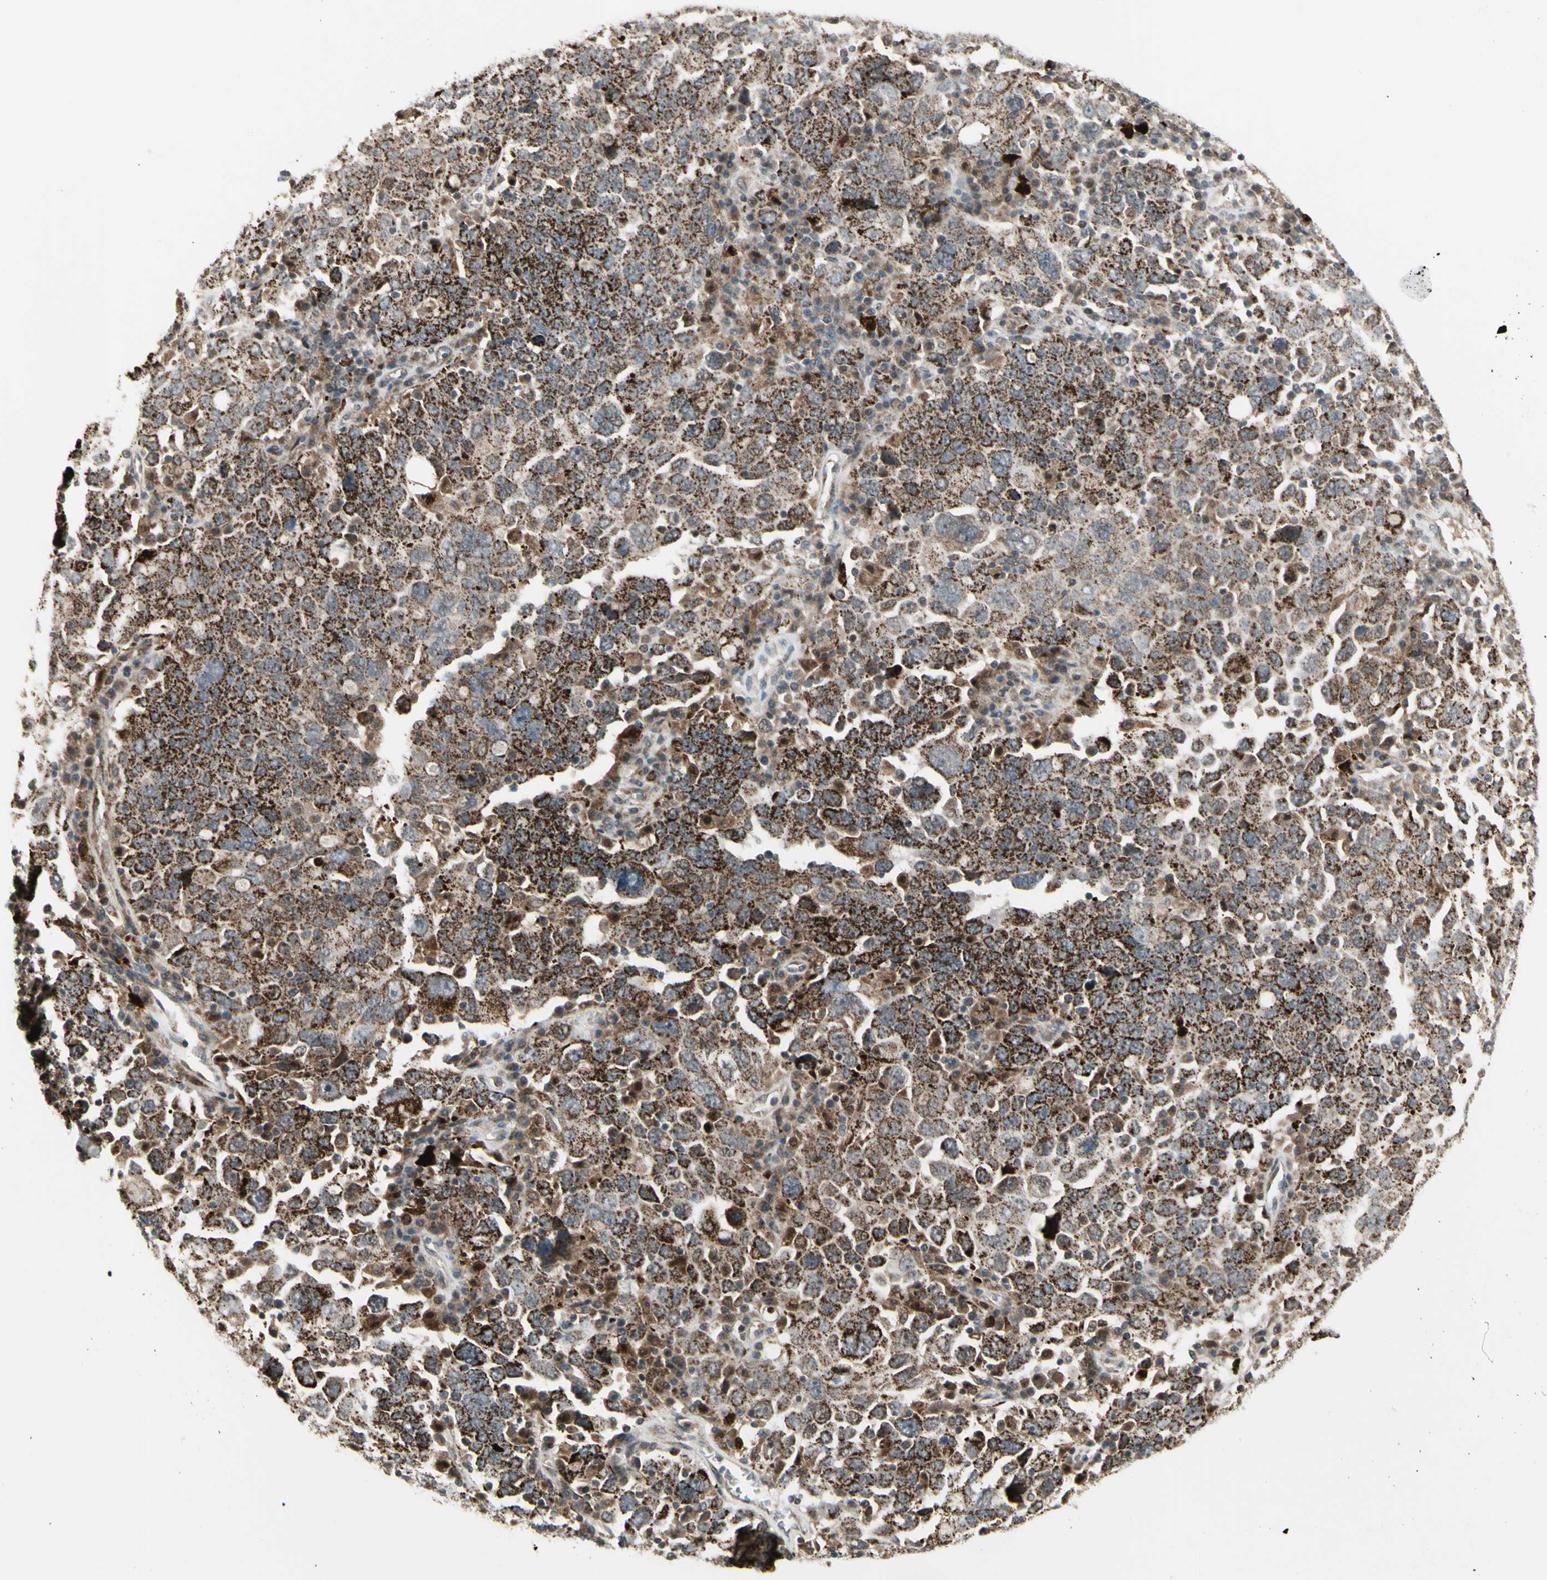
{"staining": {"intensity": "strong", "quantity": ">75%", "location": "cytoplasmic/membranous"}, "tissue": "ovarian cancer", "cell_type": "Tumor cells", "image_type": "cancer", "snomed": [{"axis": "morphology", "description": "Carcinoma, endometroid"}, {"axis": "topography", "description": "Ovary"}], "caption": "Brown immunohistochemical staining in ovarian endometroid carcinoma displays strong cytoplasmic/membranous expression in approximately >75% of tumor cells.", "gene": "OSTM1", "patient": {"sex": "female", "age": 62}}